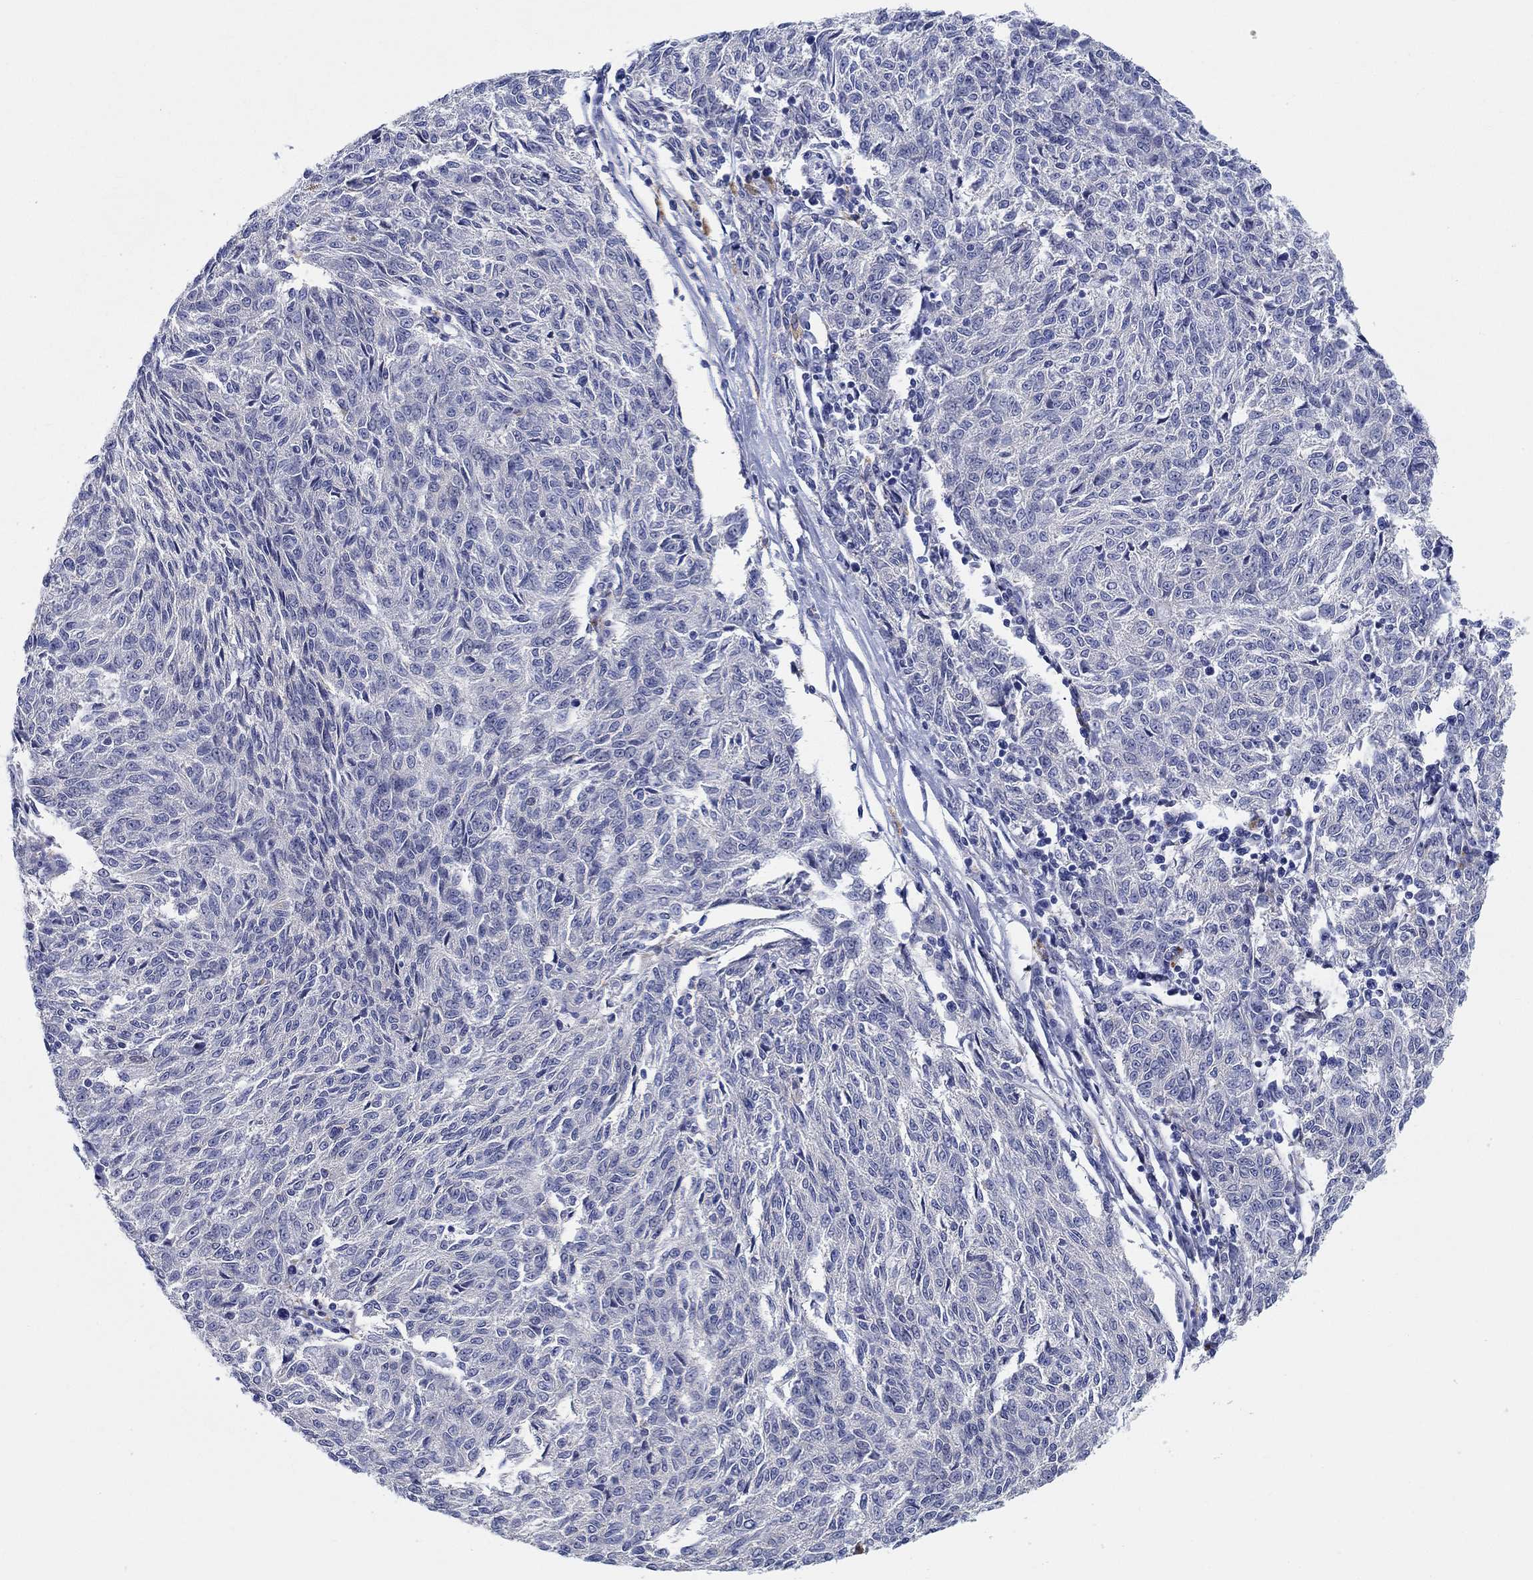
{"staining": {"intensity": "negative", "quantity": "none", "location": "none"}, "tissue": "melanoma", "cell_type": "Tumor cells", "image_type": "cancer", "snomed": [{"axis": "morphology", "description": "Malignant melanoma, NOS"}, {"axis": "topography", "description": "Skin"}], "caption": "The immunohistochemistry image has no significant expression in tumor cells of malignant melanoma tissue. (Brightfield microscopy of DAB immunohistochemistry at high magnification).", "gene": "RAP1GAP", "patient": {"sex": "female", "age": 72}}